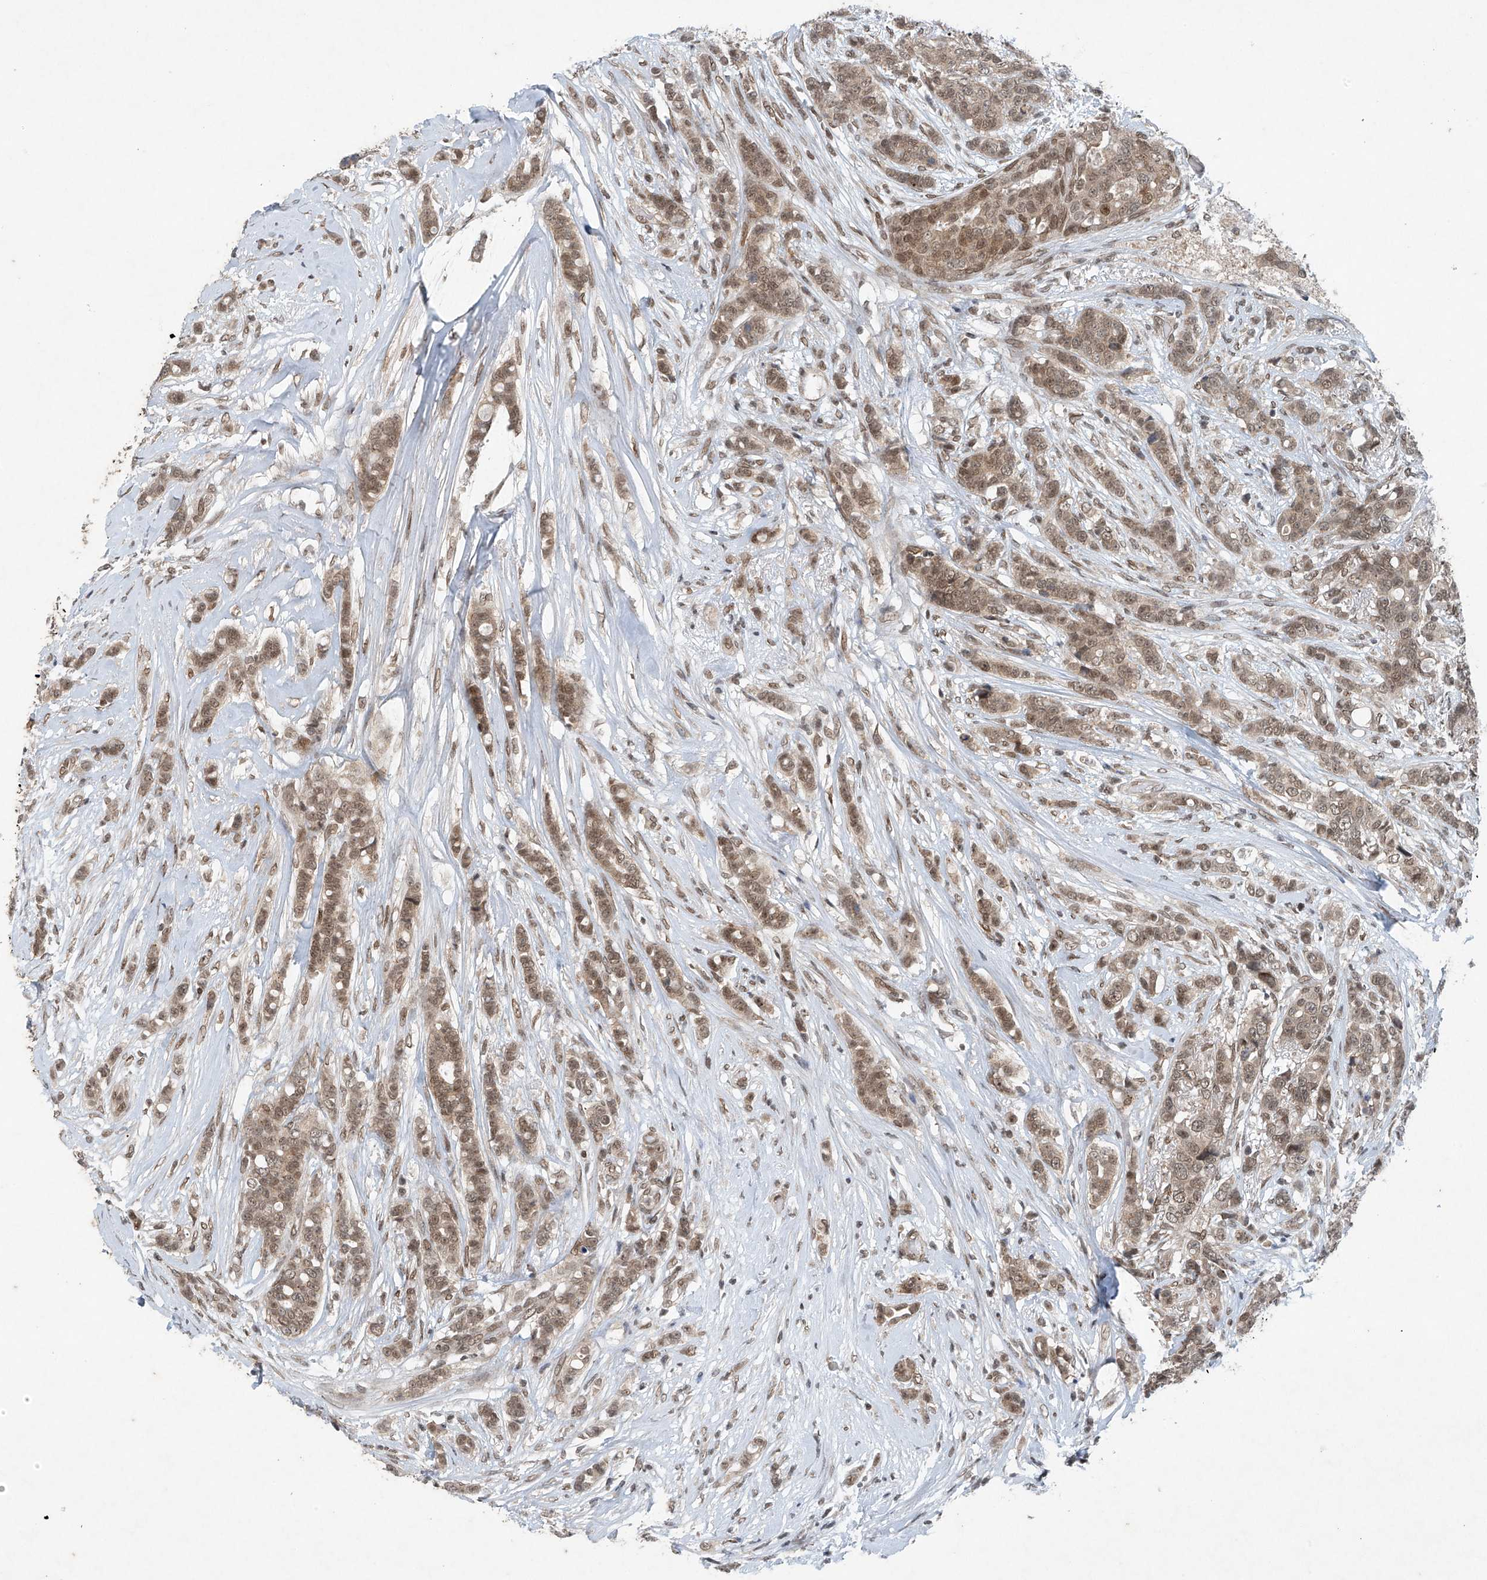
{"staining": {"intensity": "moderate", "quantity": ">75%", "location": "cytoplasmic/membranous,nuclear"}, "tissue": "breast cancer", "cell_type": "Tumor cells", "image_type": "cancer", "snomed": [{"axis": "morphology", "description": "Lobular carcinoma"}, {"axis": "topography", "description": "Breast"}], "caption": "Tumor cells display medium levels of moderate cytoplasmic/membranous and nuclear positivity in approximately >75% of cells in human breast cancer.", "gene": "TAF8", "patient": {"sex": "female", "age": 51}}